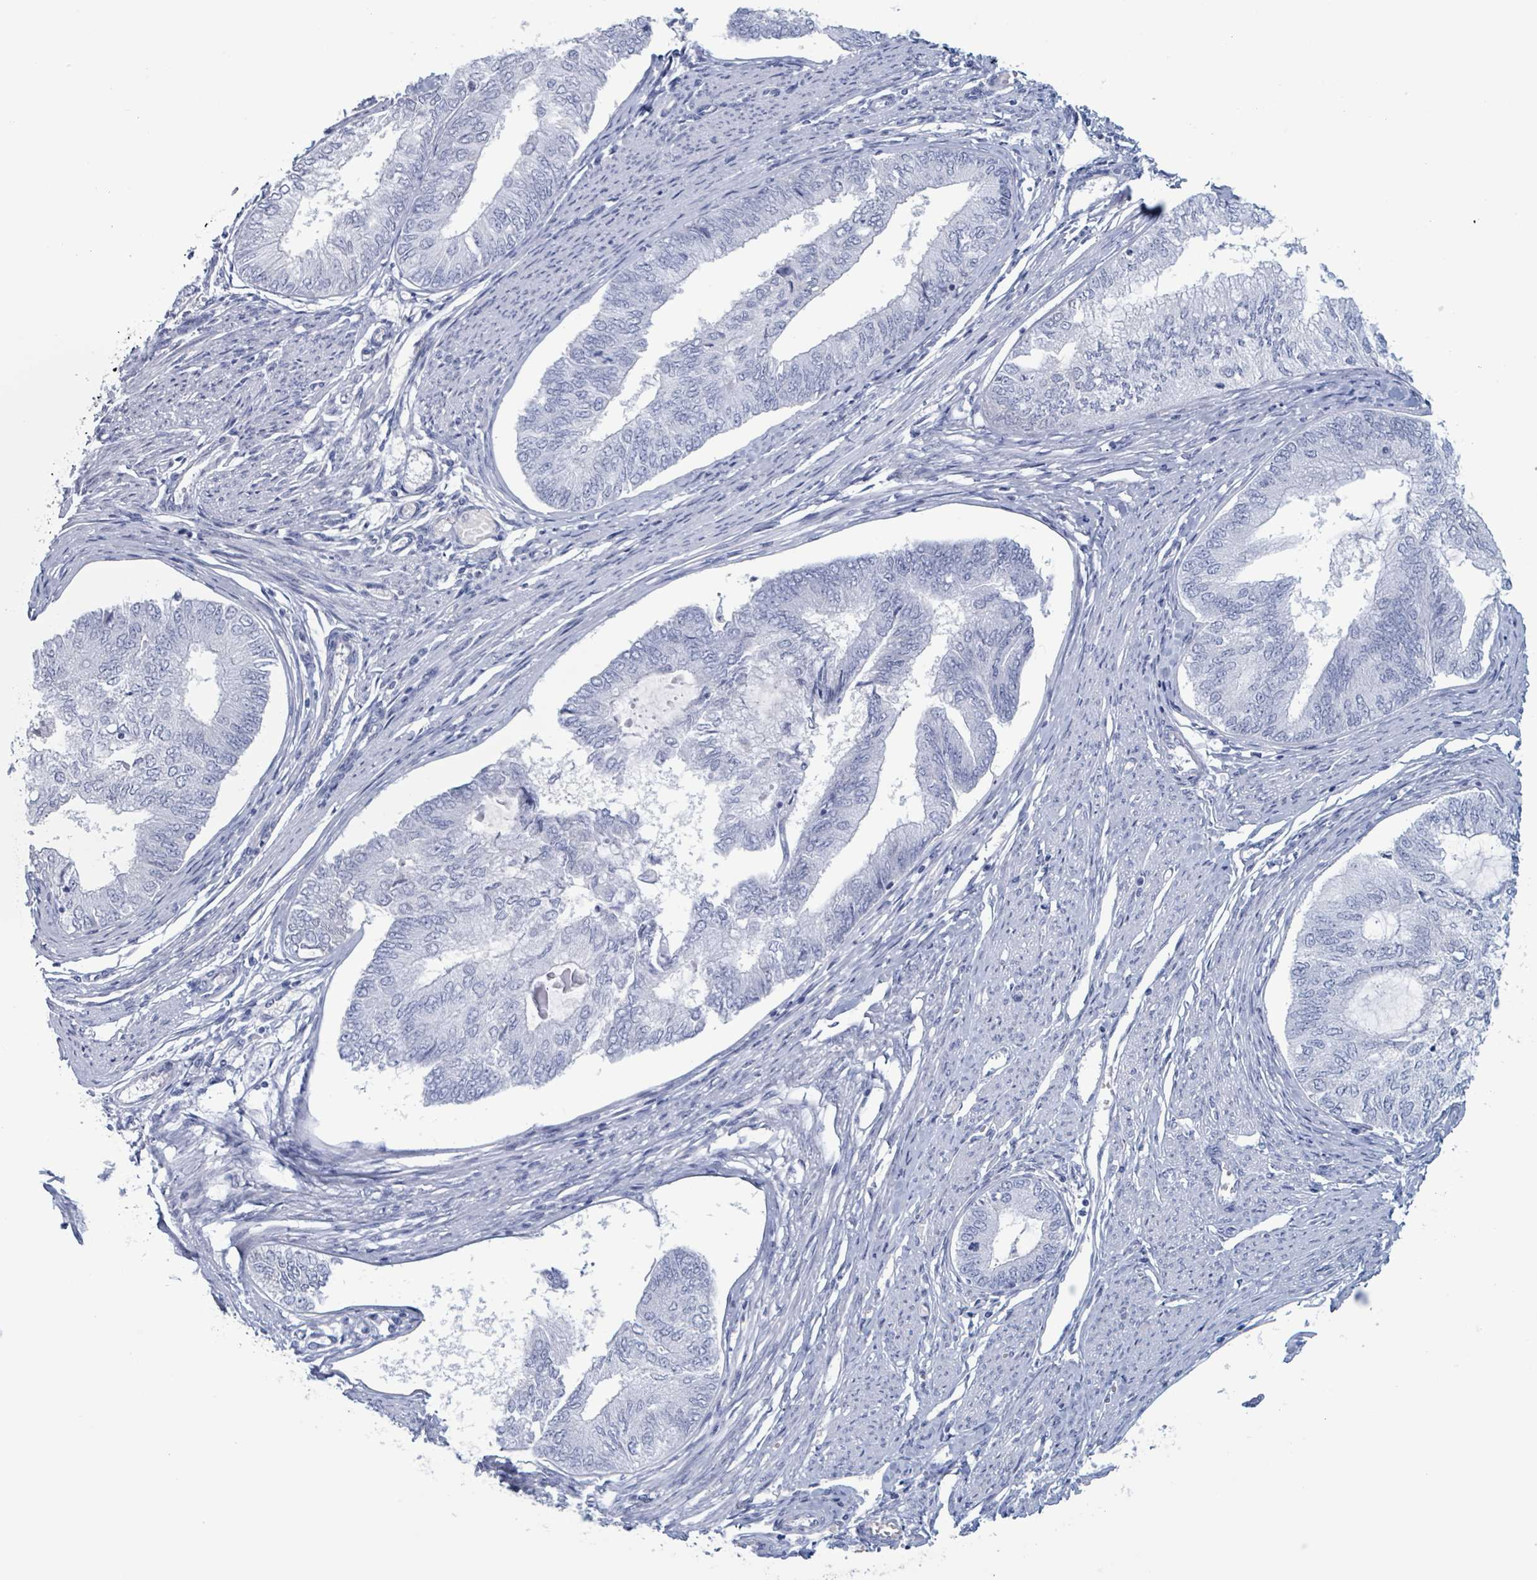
{"staining": {"intensity": "negative", "quantity": "none", "location": "none"}, "tissue": "endometrial cancer", "cell_type": "Tumor cells", "image_type": "cancer", "snomed": [{"axis": "morphology", "description": "Adenocarcinoma, NOS"}, {"axis": "topography", "description": "Endometrium"}], "caption": "Immunohistochemistry micrograph of human adenocarcinoma (endometrial) stained for a protein (brown), which exhibits no expression in tumor cells. Nuclei are stained in blue.", "gene": "KLK4", "patient": {"sex": "female", "age": 68}}